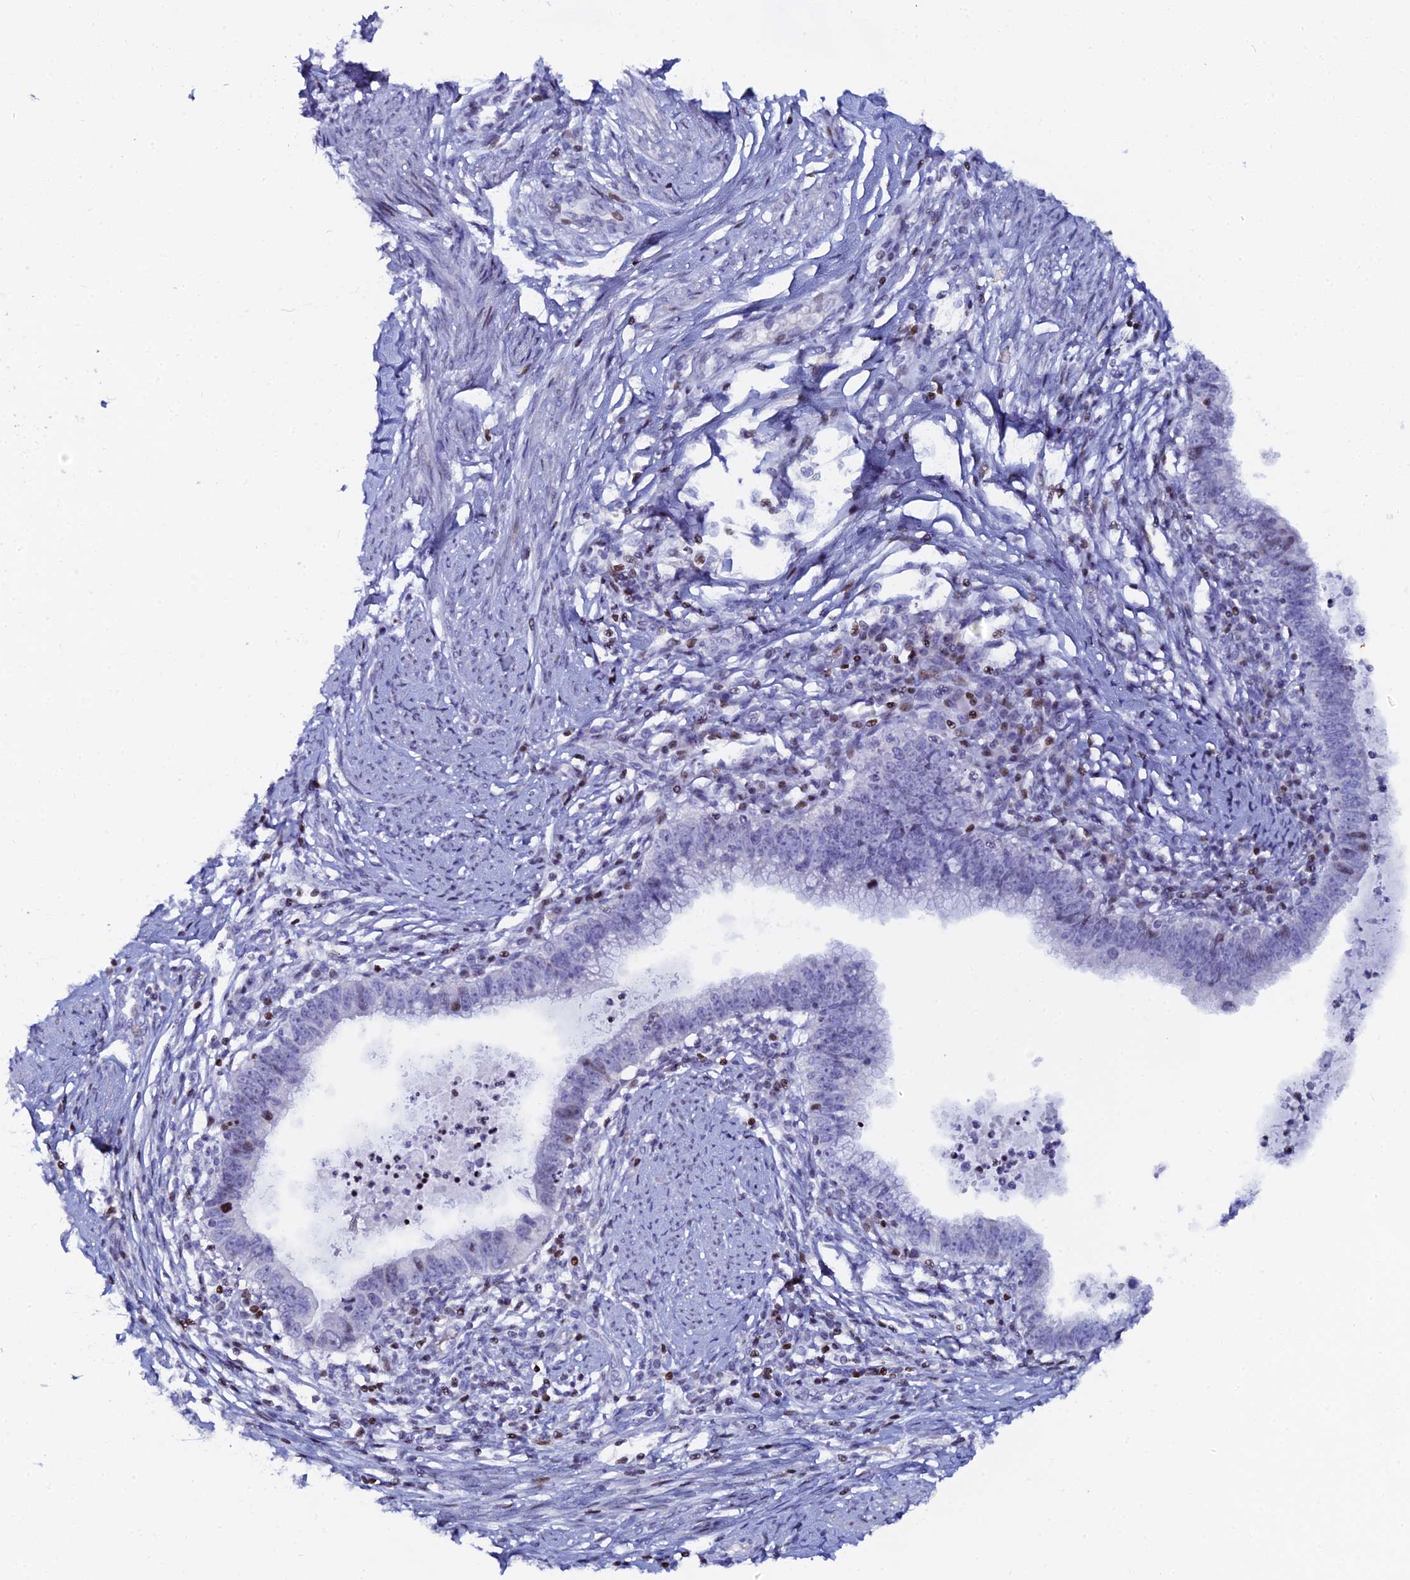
{"staining": {"intensity": "moderate", "quantity": "<25%", "location": "nuclear"}, "tissue": "cervical cancer", "cell_type": "Tumor cells", "image_type": "cancer", "snomed": [{"axis": "morphology", "description": "Adenocarcinoma, NOS"}, {"axis": "topography", "description": "Cervix"}], "caption": "Cervical cancer (adenocarcinoma) tissue exhibits moderate nuclear expression in approximately <25% of tumor cells The staining was performed using DAB (3,3'-diaminobenzidine) to visualize the protein expression in brown, while the nuclei were stained in blue with hematoxylin (Magnification: 20x).", "gene": "MYNN", "patient": {"sex": "female", "age": 36}}